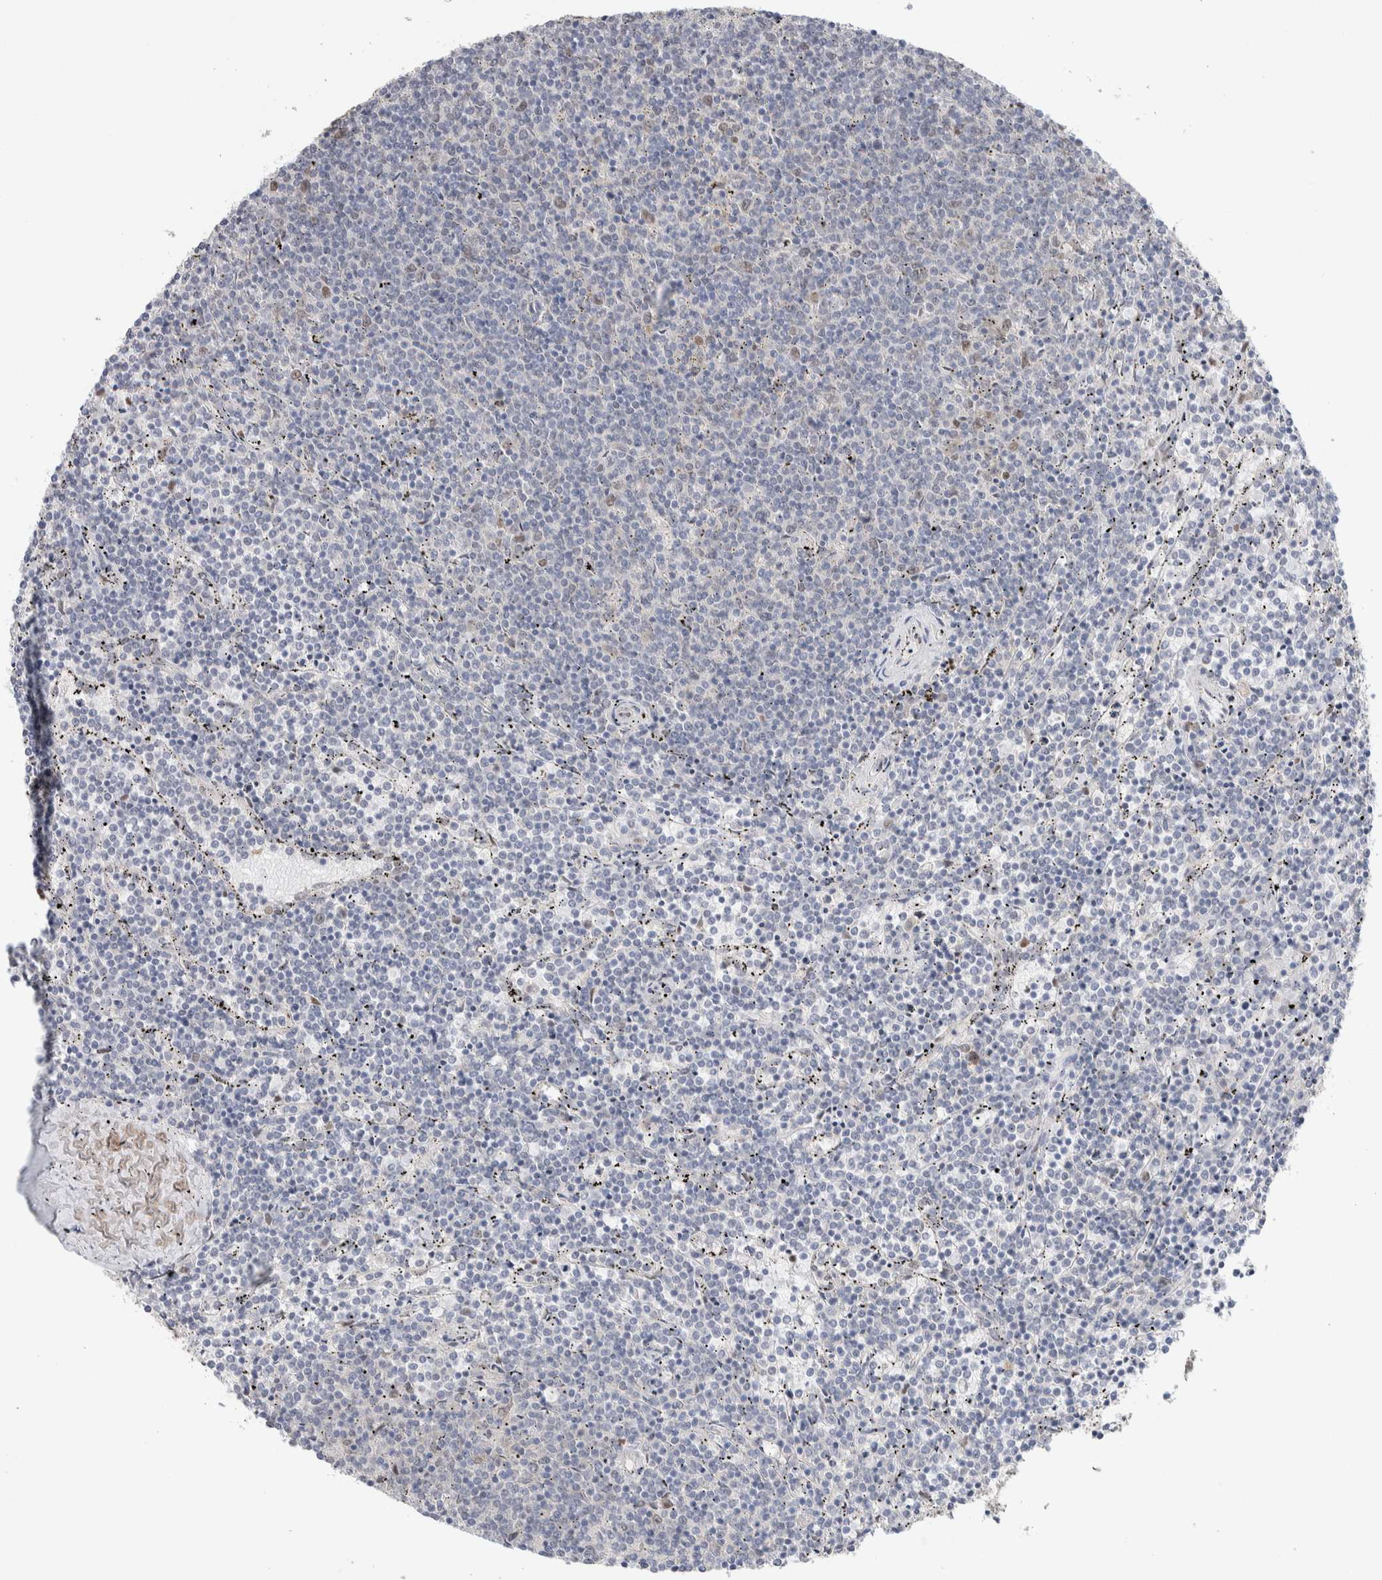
{"staining": {"intensity": "negative", "quantity": "none", "location": "none"}, "tissue": "lymphoma", "cell_type": "Tumor cells", "image_type": "cancer", "snomed": [{"axis": "morphology", "description": "Malignant lymphoma, non-Hodgkin's type, Low grade"}, {"axis": "topography", "description": "Spleen"}], "caption": "Image shows no protein positivity in tumor cells of lymphoma tissue. The staining is performed using DAB brown chromogen with nuclei counter-stained in using hematoxylin.", "gene": "PRMT1", "patient": {"sex": "female", "age": 50}}